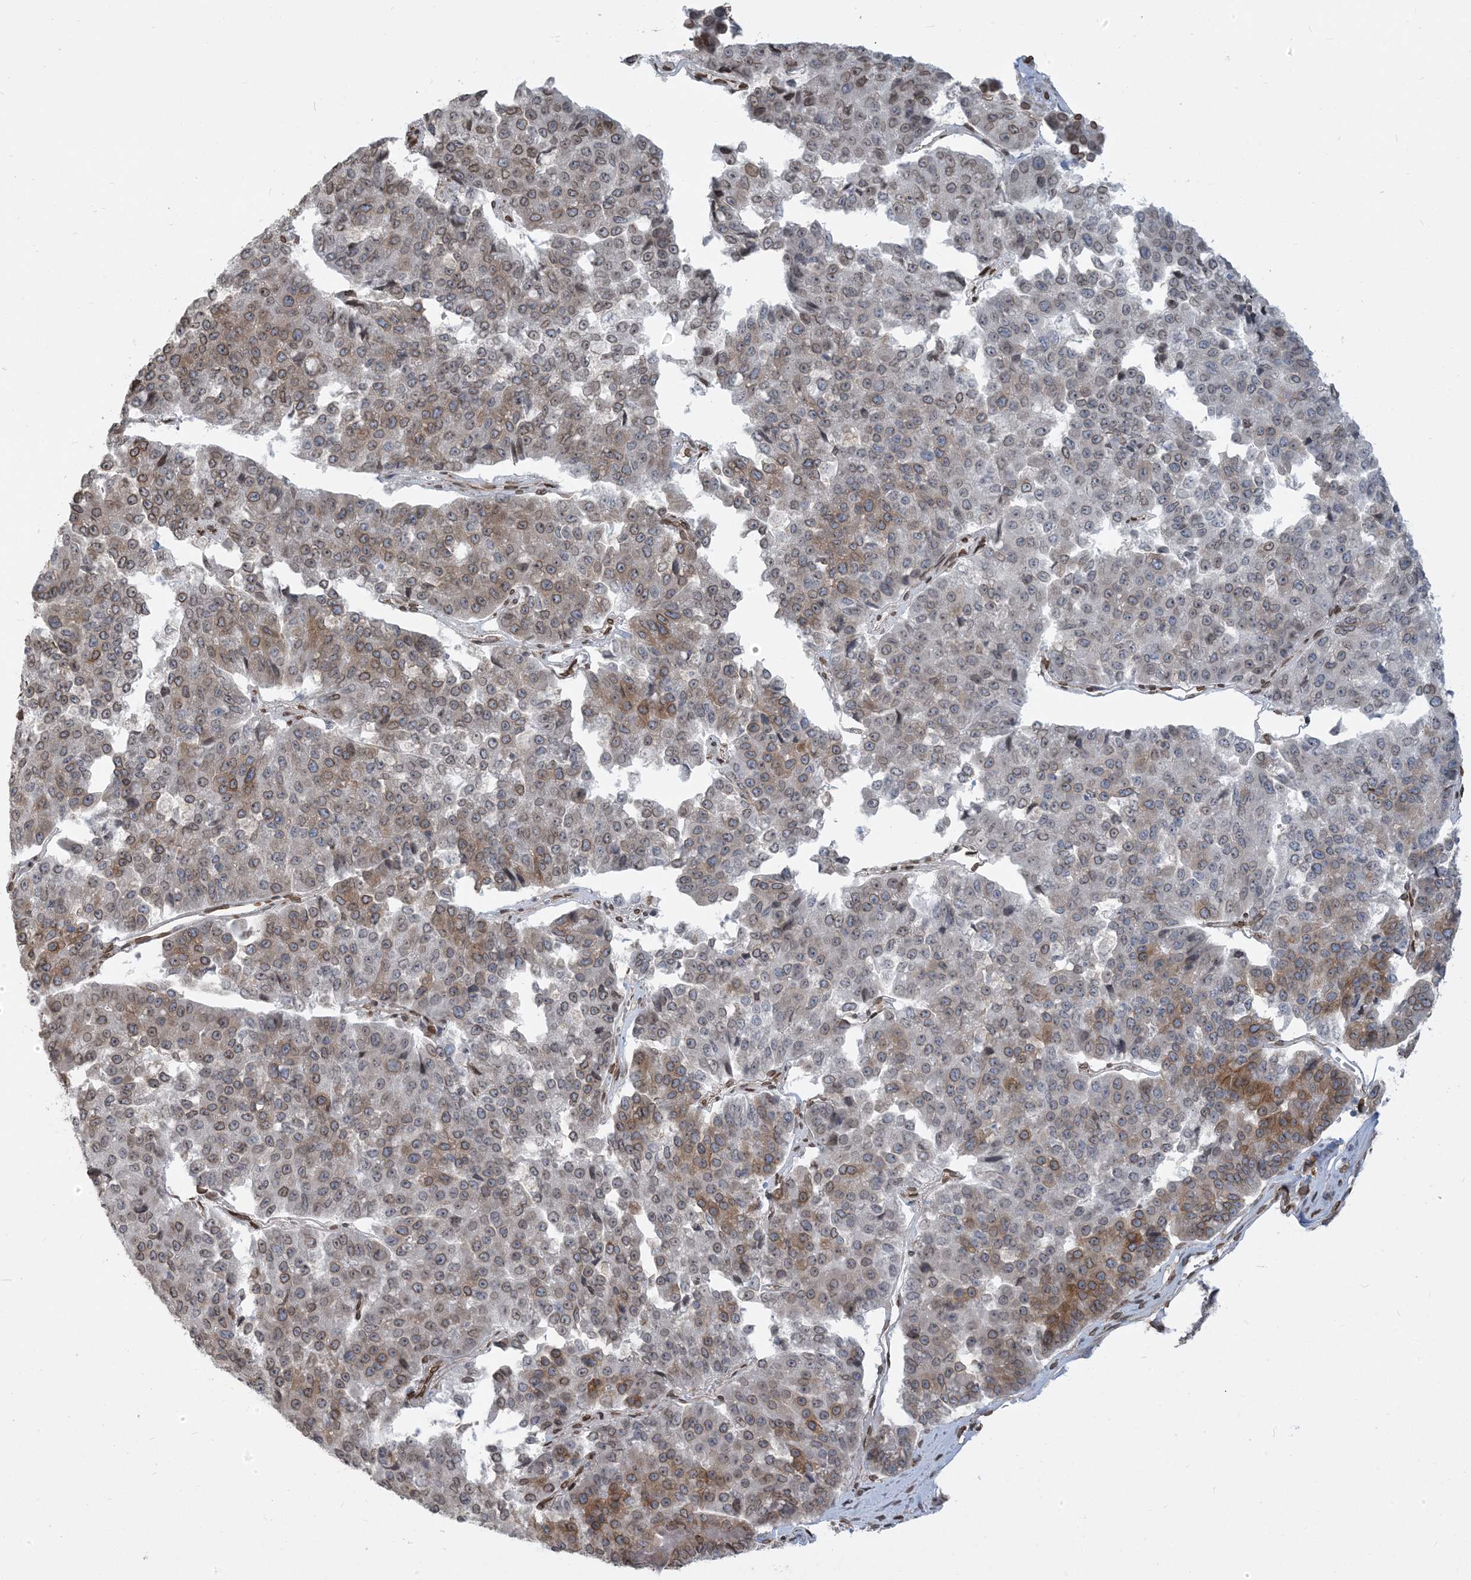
{"staining": {"intensity": "moderate", "quantity": "25%-75%", "location": "cytoplasmic/membranous,nuclear"}, "tissue": "pancreatic cancer", "cell_type": "Tumor cells", "image_type": "cancer", "snomed": [{"axis": "morphology", "description": "Adenocarcinoma, NOS"}, {"axis": "topography", "description": "Pancreas"}], "caption": "Adenocarcinoma (pancreatic) stained with a brown dye demonstrates moderate cytoplasmic/membranous and nuclear positive positivity in about 25%-75% of tumor cells.", "gene": "WWP1", "patient": {"sex": "male", "age": 50}}